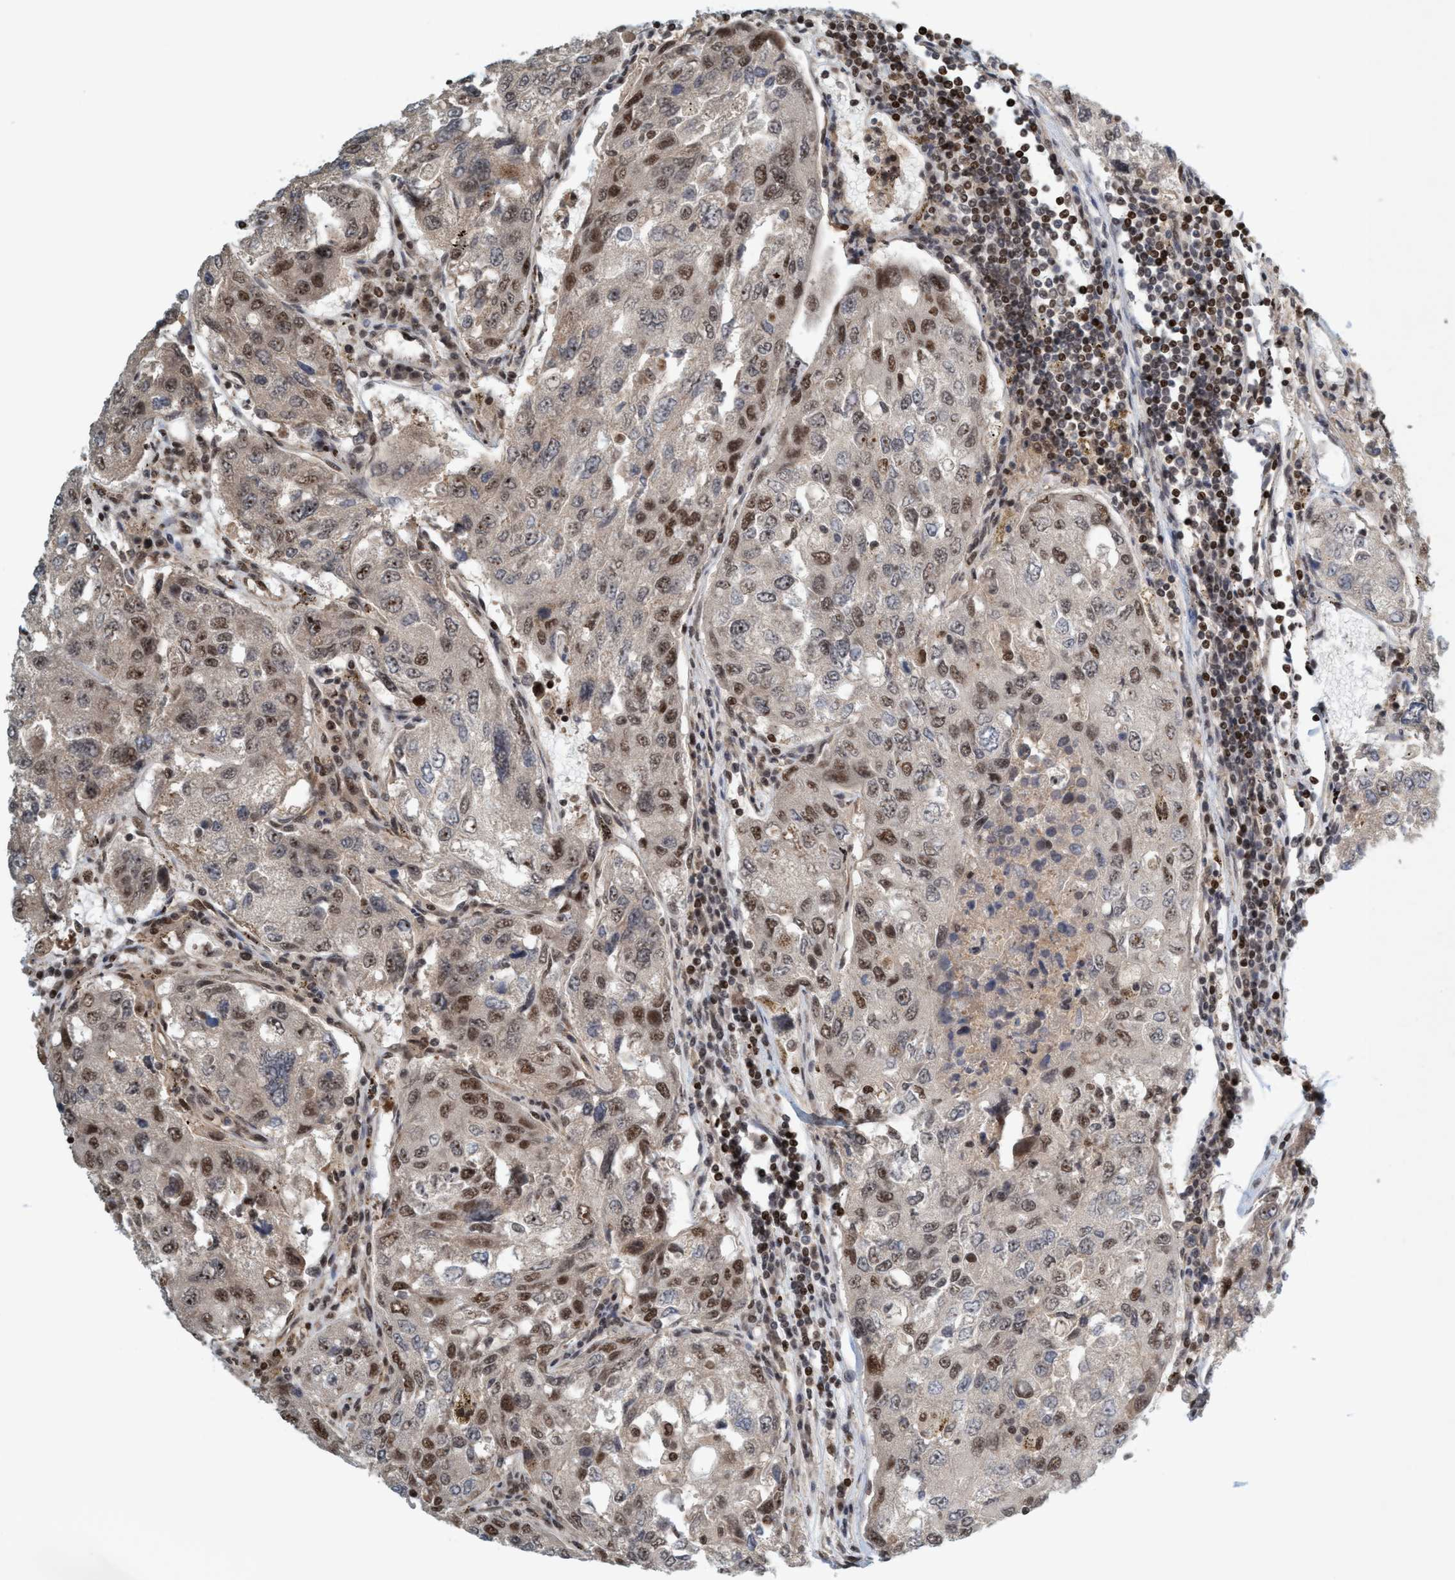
{"staining": {"intensity": "moderate", "quantity": ">75%", "location": "nuclear"}, "tissue": "urothelial cancer", "cell_type": "Tumor cells", "image_type": "cancer", "snomed": [{"axis": "morphology", "description": "Urothelial carcinoma, High grade"}, {"axis": "topography", "description": "Lymph node"}, {"axis": "topography", "description": "Urinary bladder"}], "caption": "The image demonstrates immunohistochemical staining of urothelial carcinoma (high-grade). There is moderate nuclear staining is identified in approximately >75% of tumor cells.", "gene": "SMCR8", "patient": {"sex": "male", "age": 51}}